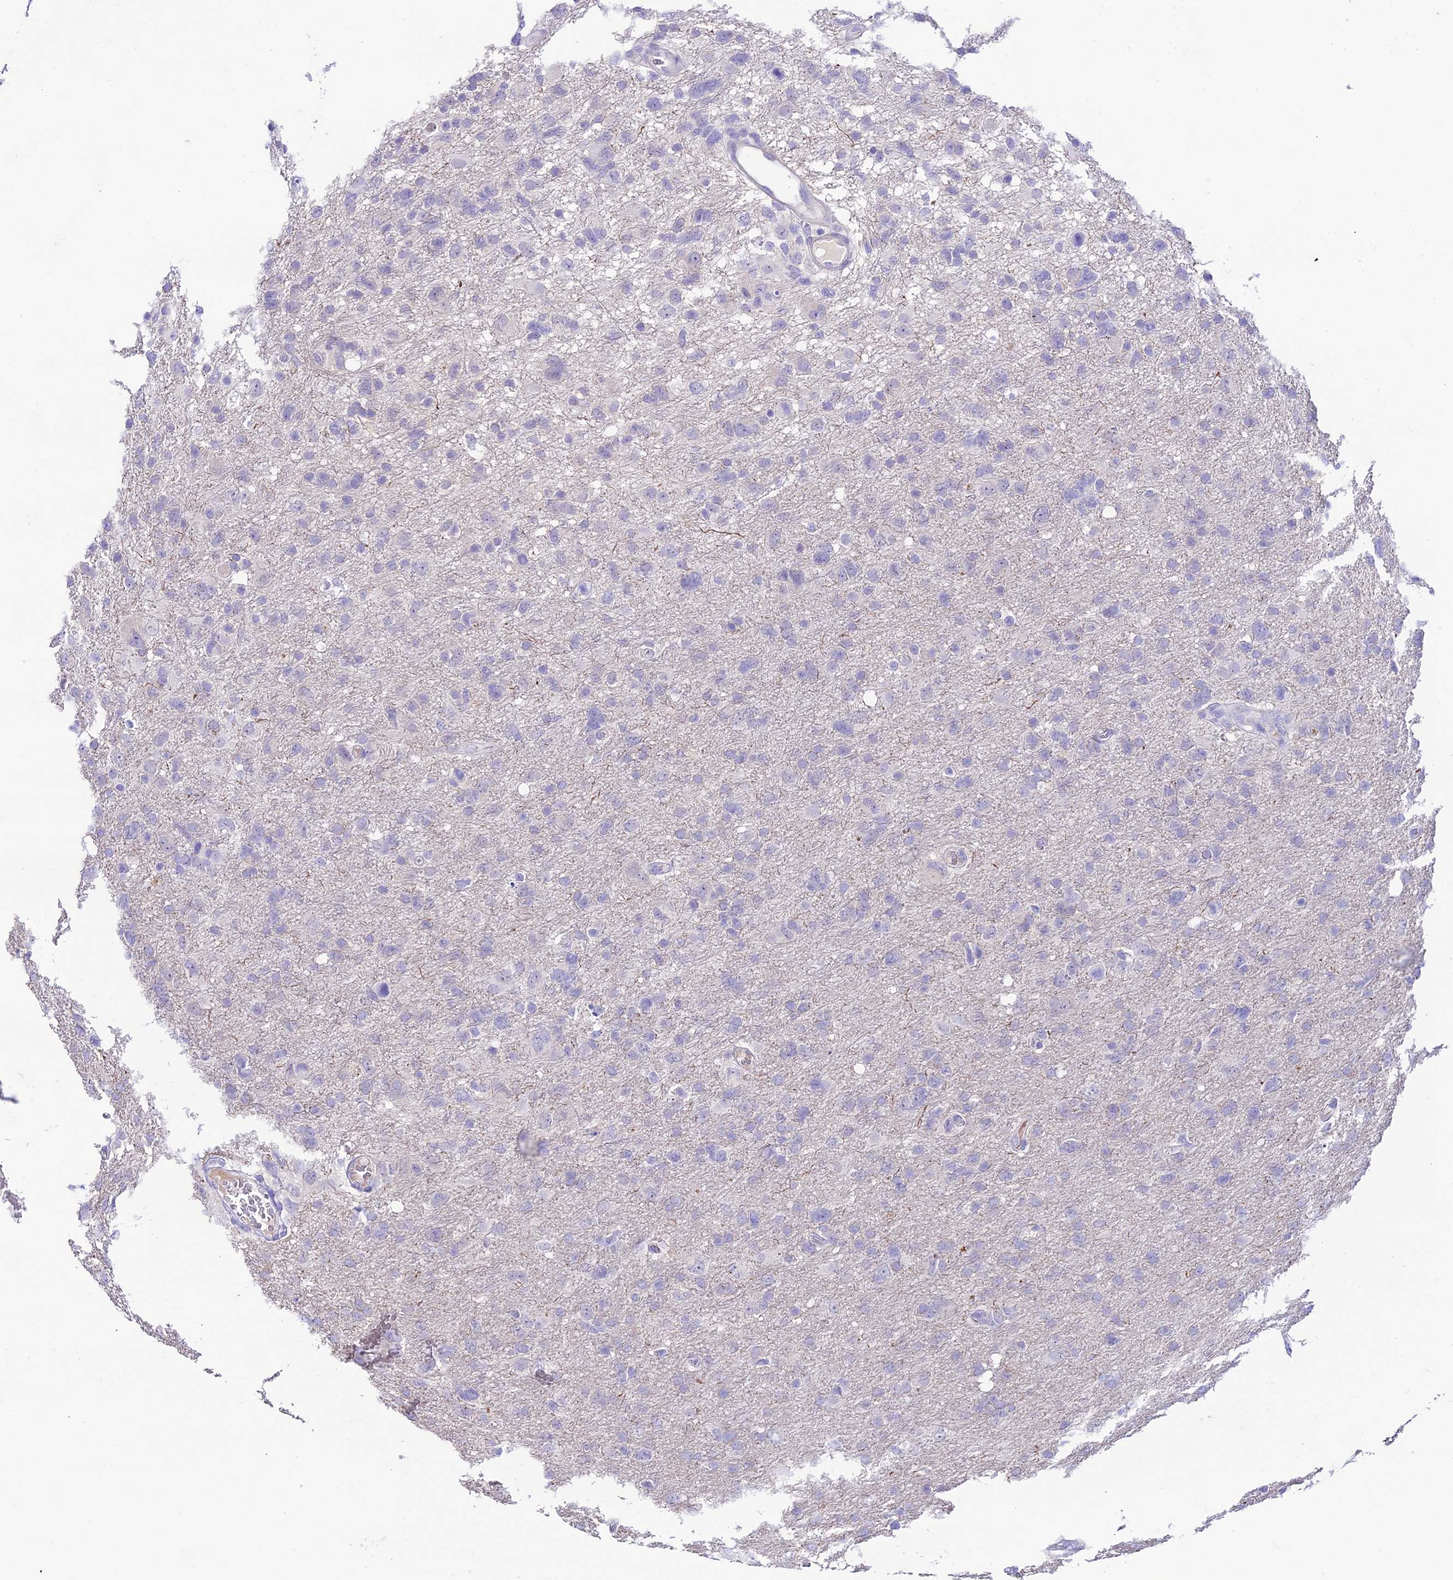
{"staining": {"intensity": "negative", "quantity": "none", "location": "none"}, "tissue": "glioma", "cell_type": "Tumor cells", "image_type": "cancer", "snomed": [{"axis": "morphology", "description": "Glioma, malignant, High grade"}, {"axis": "topography", "description": "Brain"}], "caption": "This is a photomicrograph of immunohistochemistry staining of high-grade glioma (malignant), which shows no staining in tumor cells.", "gene": "NLRP6", "patient": {"sex": "male", "age": 61}}